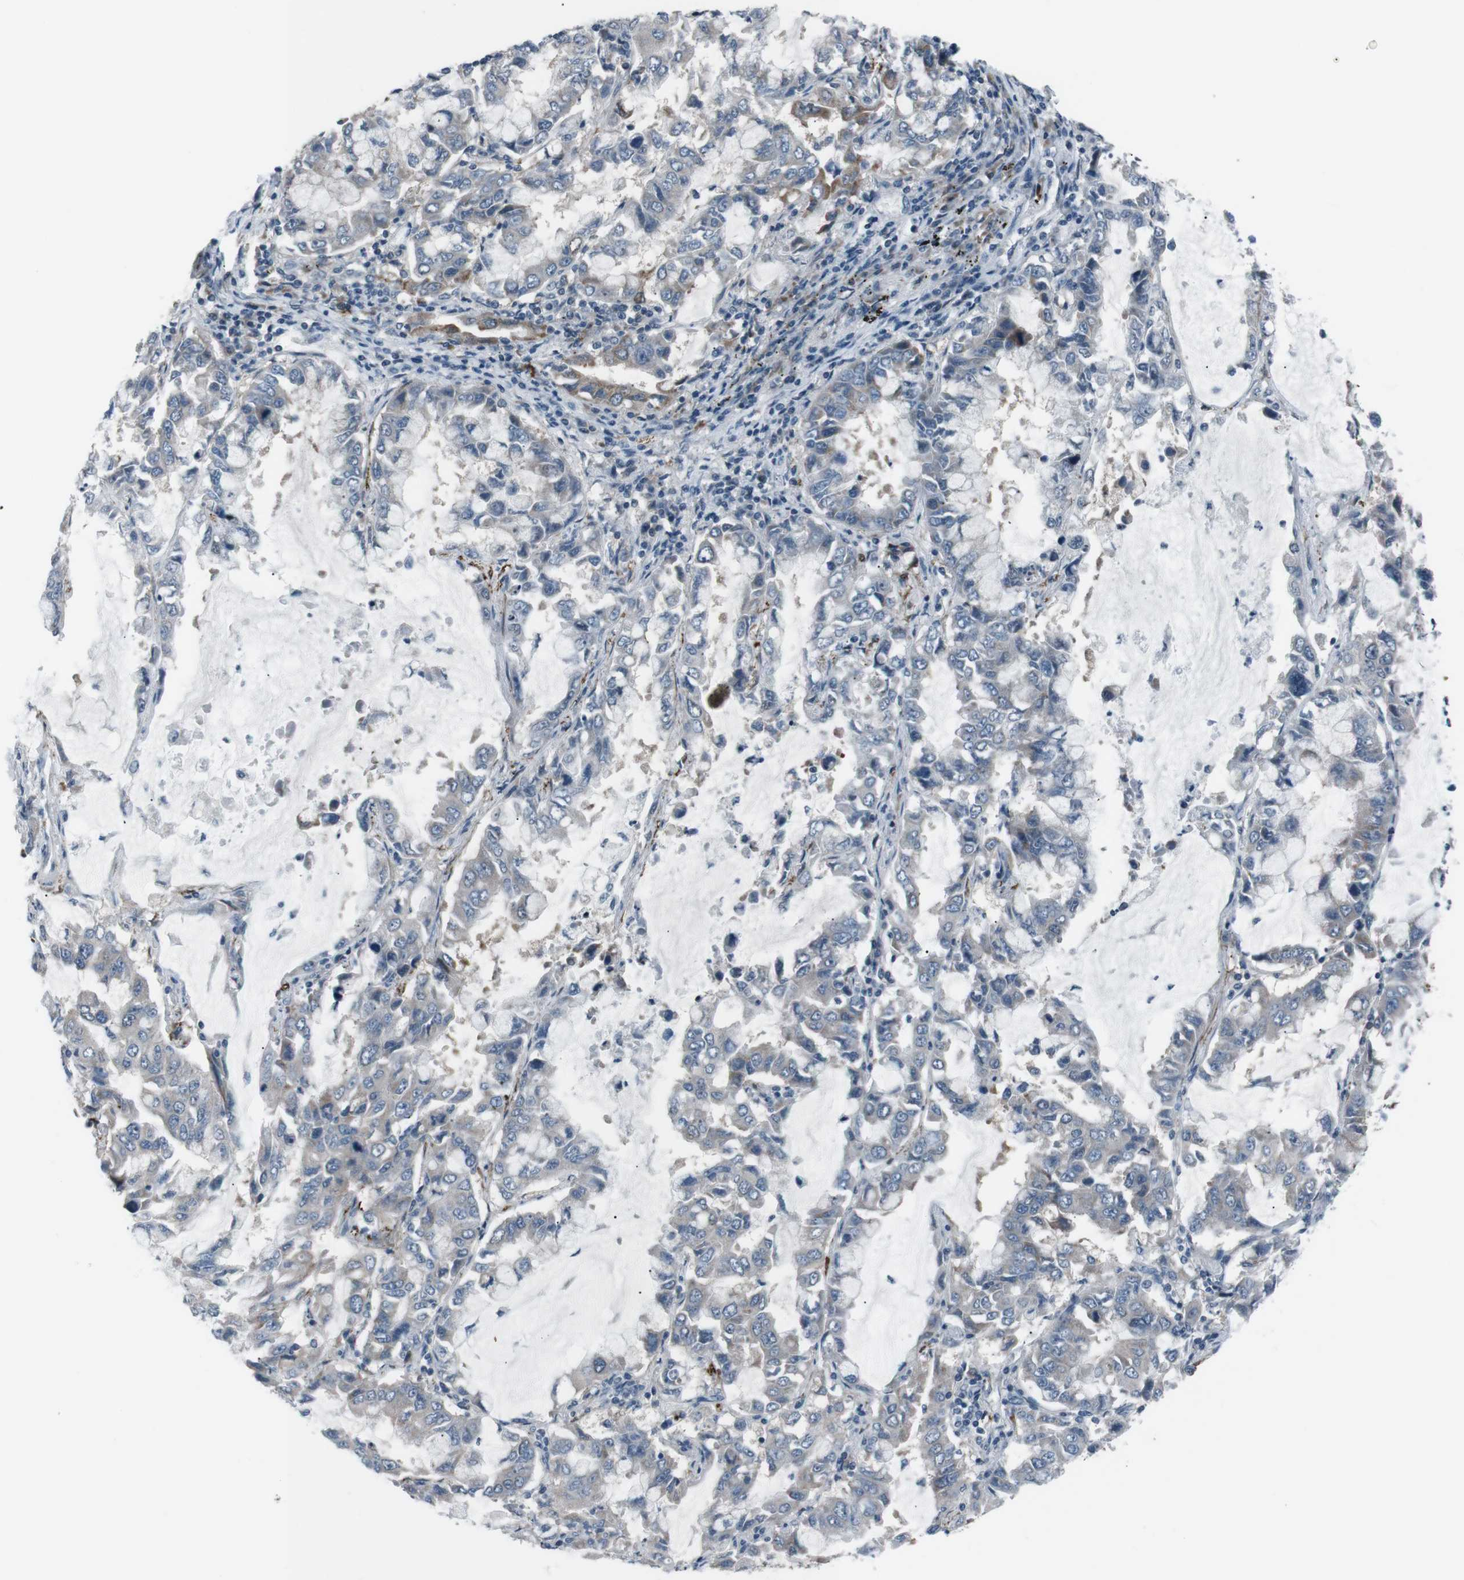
{"staining": {"intensity": "moderate", "quantity": "<25%", "location": "cytoplasmic/membranous"}, "tissue": "lung cancer", "cell_type": "Tumor cells", "image_type": "cancer", "snomed": [{"axis": "morphology", "description": "Adenocarcinoma, NOS"}, {"axis": "topography", "description": "Lung"}], "caption": "The photomicrograph shows staining of lung cancer (adenocarcinoma), revealing moderate cytoplasmic/membranous protein positivity (brown color) within tumor cells.", "gene": "PDLIM5", "patient": {"sex": "male", "age": 64}}